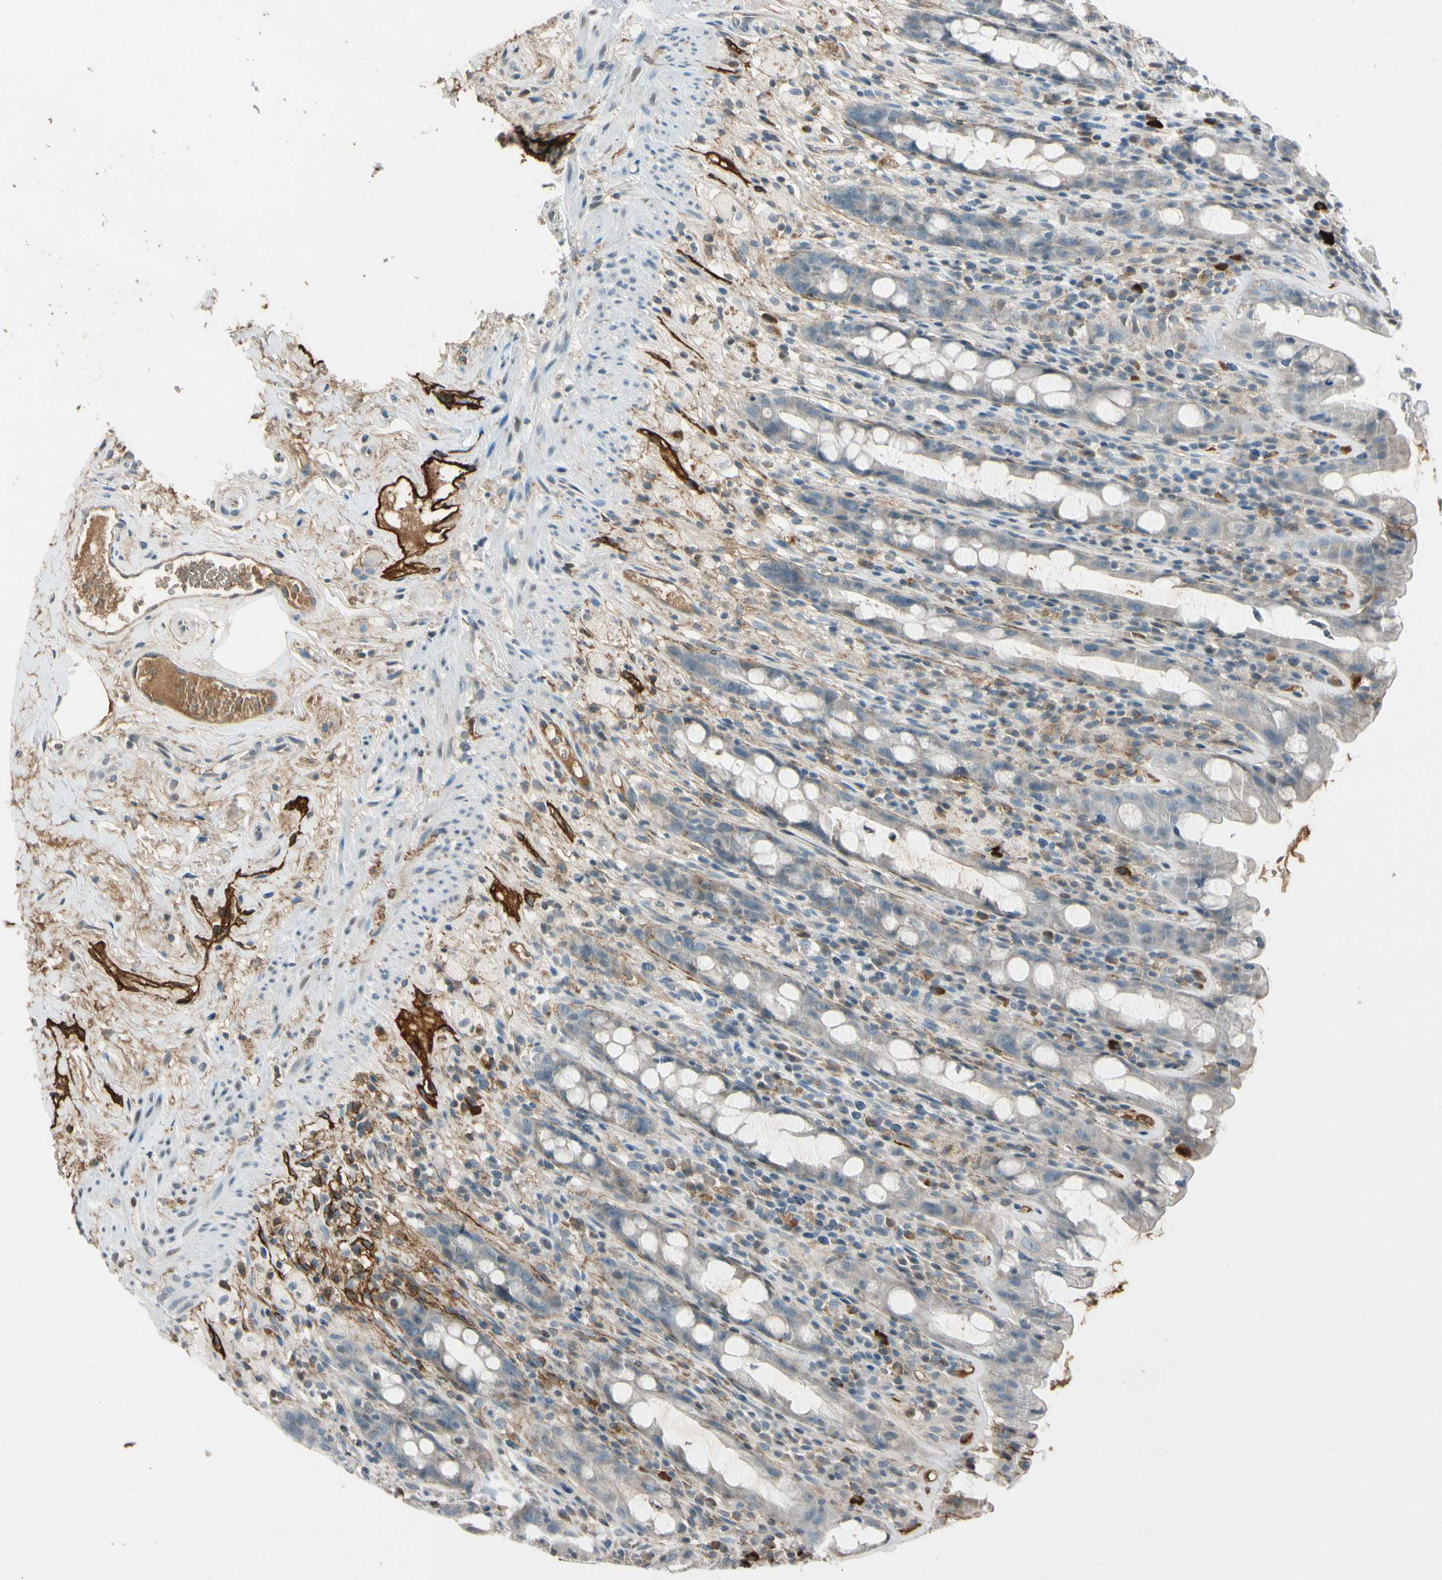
{"staining": {"intensity": "negative", "quantity": "none", "location": "none"}, "tissue": "rectum", "cell_type": "Glandular cells", "image_type": "normal", "snomed": [{"axis": "morphology", "description": "Normal tissue, NOS"}, {"axis": "topography", "description": "Rectum"}], "caption": "Photomicrograph shows no significant protein expression in glandular cells of unremarkable rectum. (DAB (3,3'-diaminobenzidine) immunohistochemistry, high magnification).", "gene": "PDPN", "patient": {"sex": "male", "age": 44}}